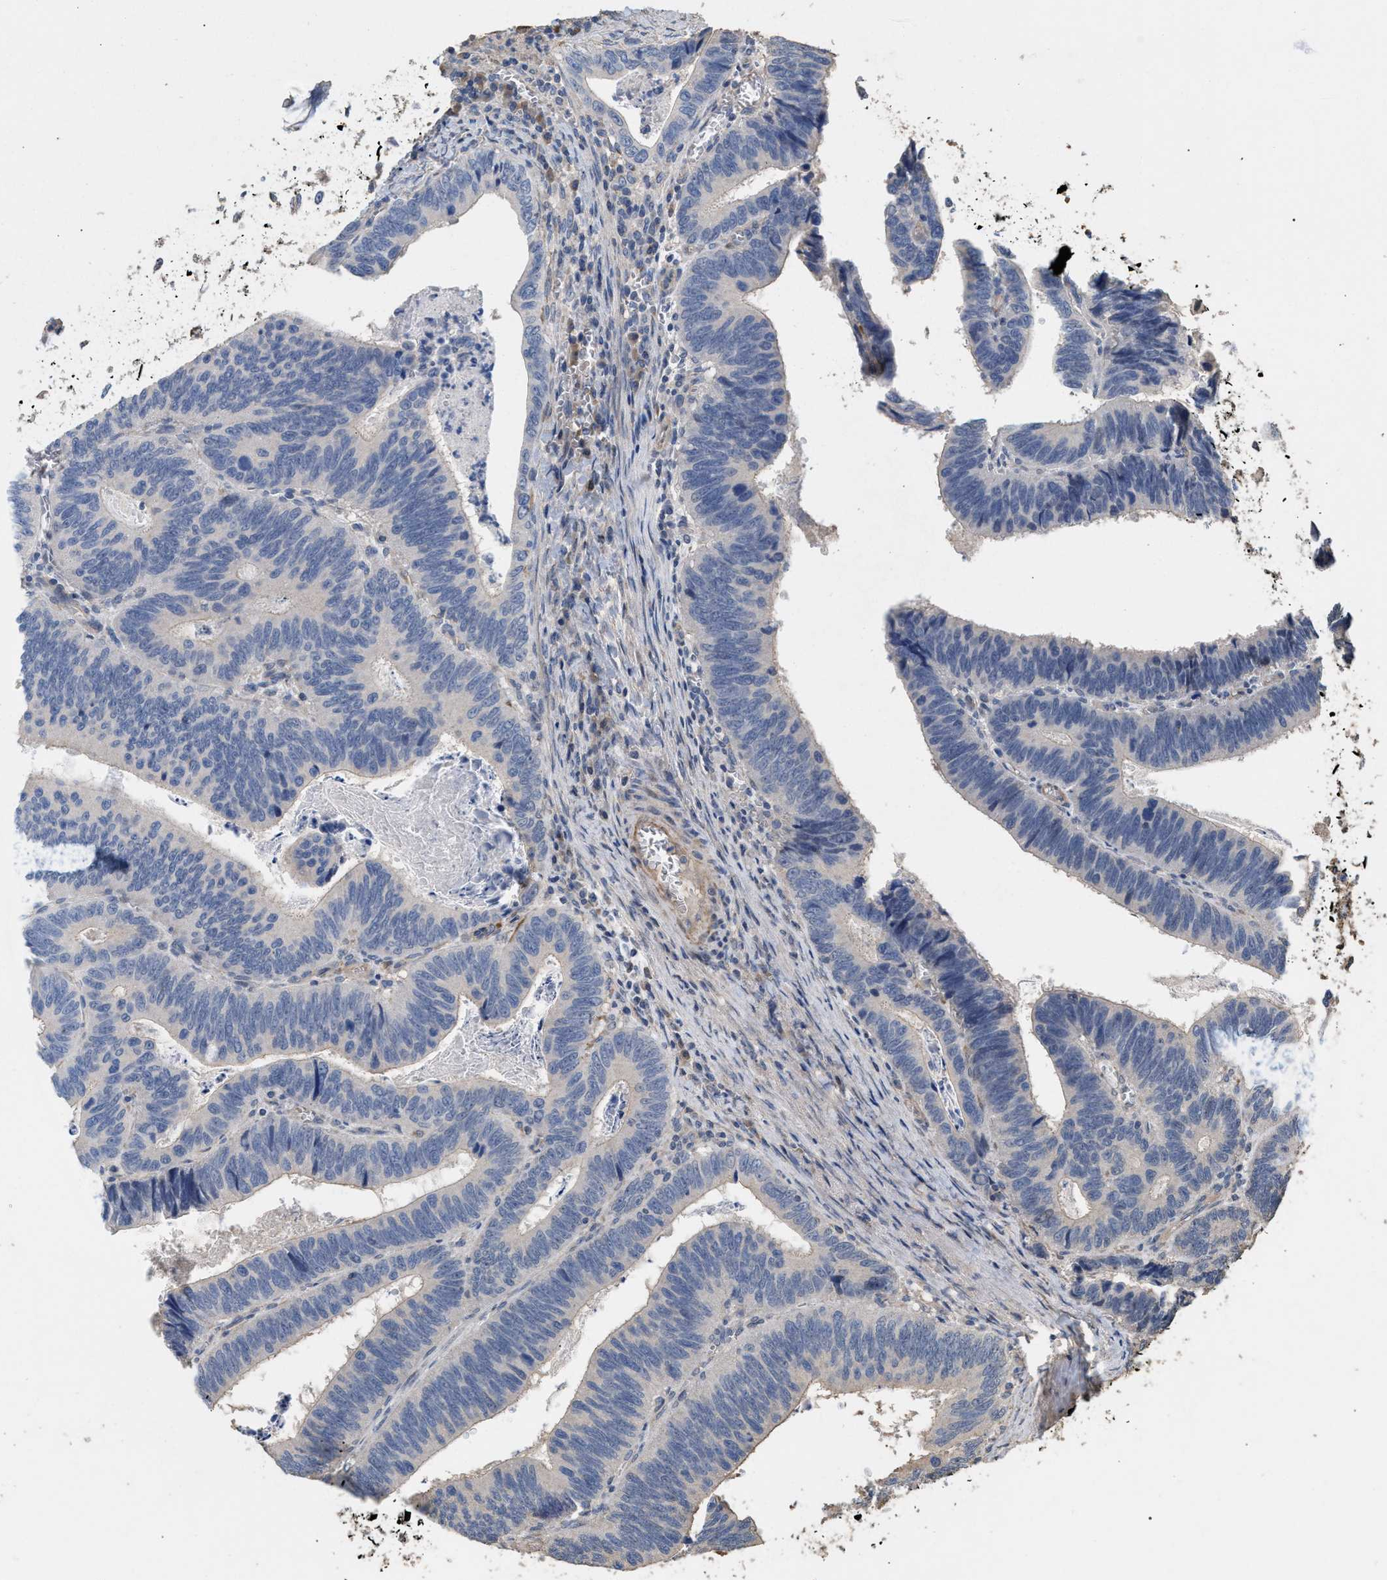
{"staining": {"intensity": "negative", "quantity": "none", "location": "none"}, "tissue": "colorectal cancer", "cell_type": "Tumor cells", "image_type": "cancer", "snomed": [{"axis": "morphology", "description": "Inflammation, NOS"}, {"axis": "morphology", "description": "Adenocarcinoma, NOS"}, {"axis": "topography", "description": "Colon"}], "caption": "Immunohistochemistry micrograph of neoplastic tissue: colorectal cancer stained with DAB (3,3'-diaminobenzidine) demonstrates no significant protein staining in tumor cells.", "gene": "HTRA3", "patient": {"sex": "male", "age": 72}}